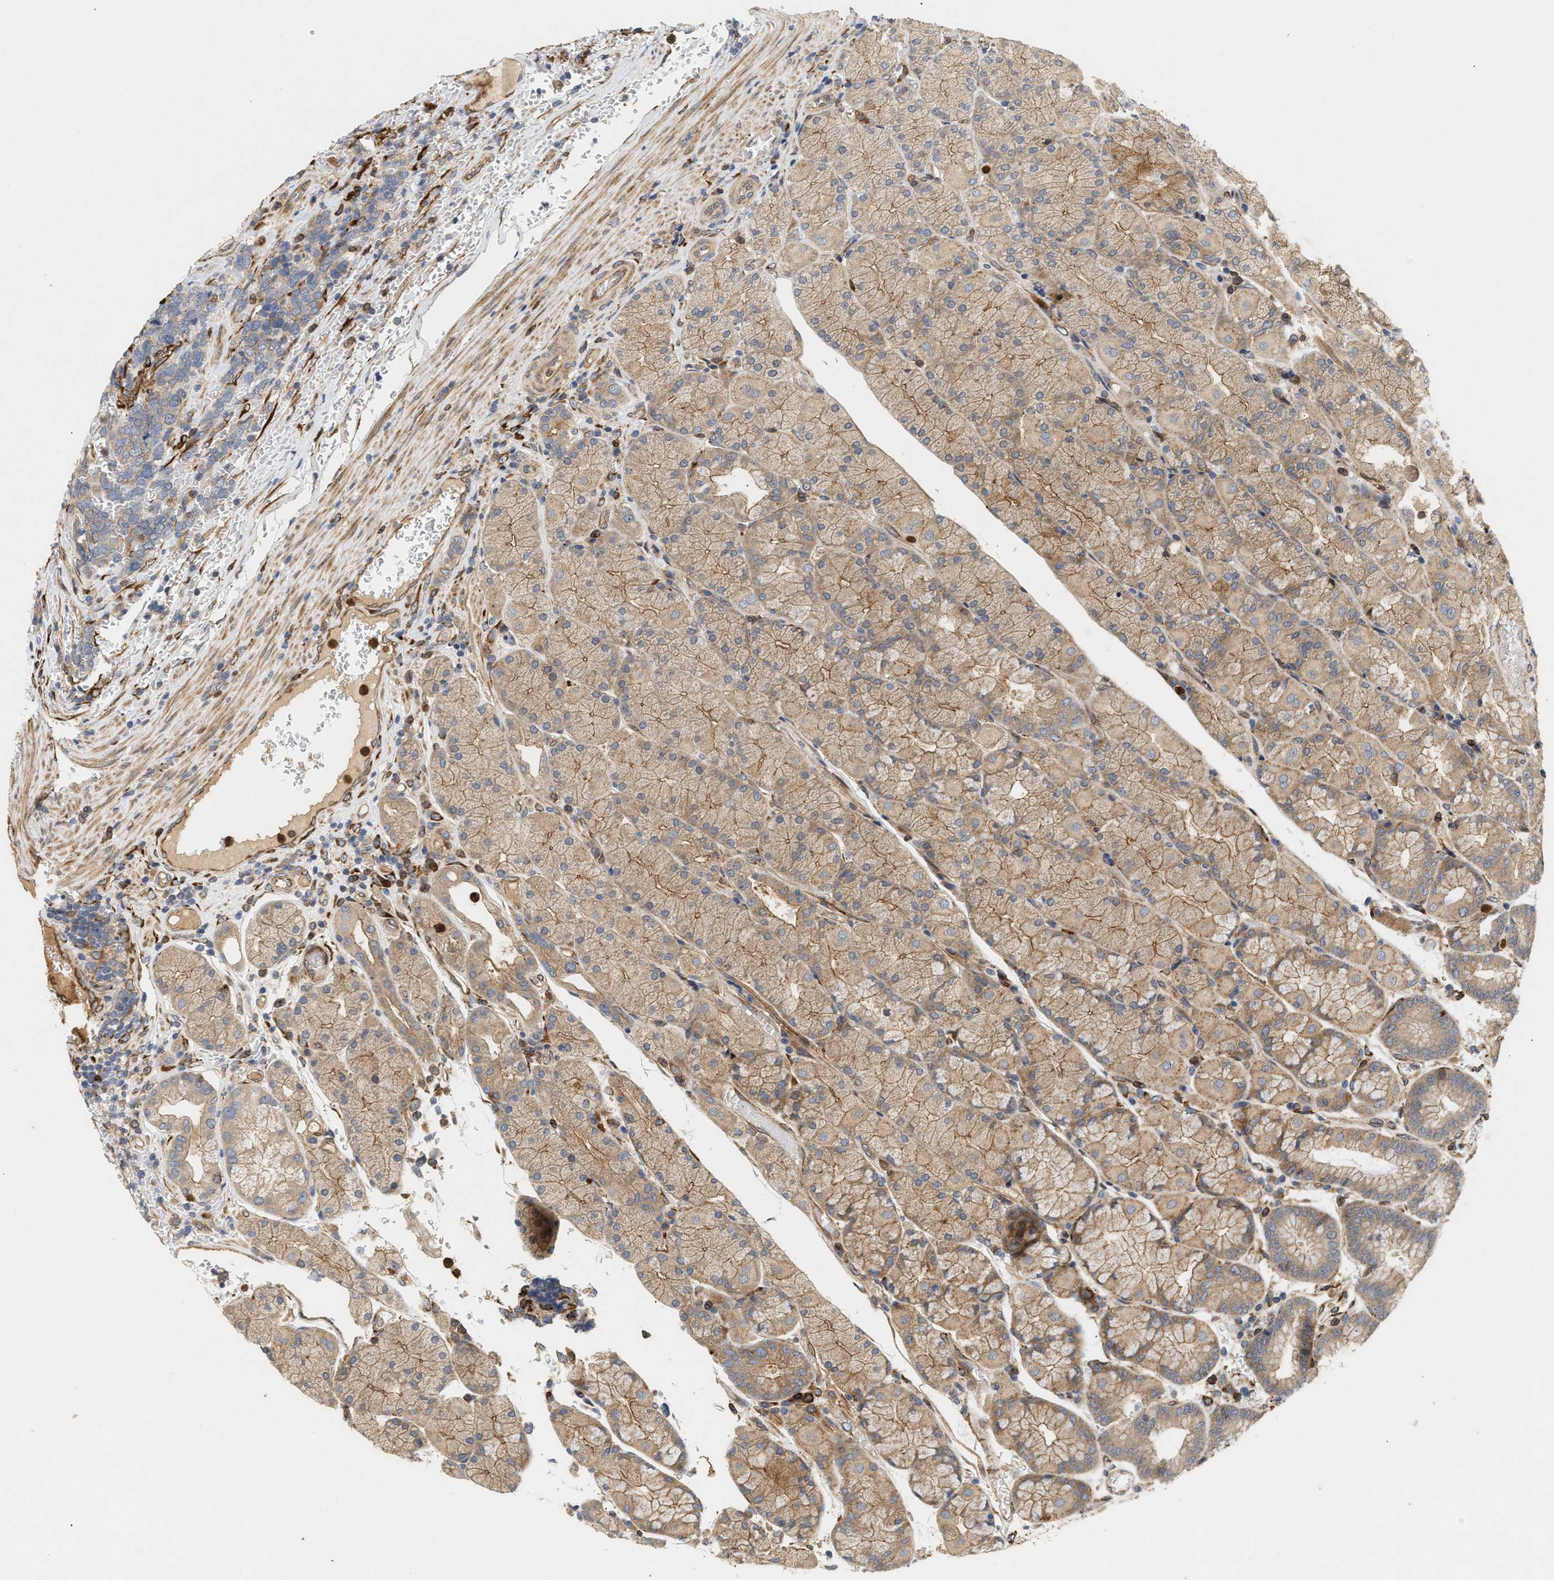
{"staining": {"intensity": "moderate", "quantity": ">75%", "location": "cytoplasmic/membranous"}, "tissue": "stomach", "cell_type": "Glandular cells", "image_type": "normal", "snomed": [{"axis": "morphology", "description": "Normal tissue, NOS"}, {"axis": "morphology", "description": "Carcinoid, malignant, NOS"}, {"axis": "topography", "description": "Stomach, upper"}], "caption": "Approximately >75% of glandular cells in benign human stomach exhibit moderate cytoplasmic/membranous protein staining as visualized by brown immunohistochemical staining.", "gene": "PLCD1", "patient": {"sex": "male", "age": 39}}